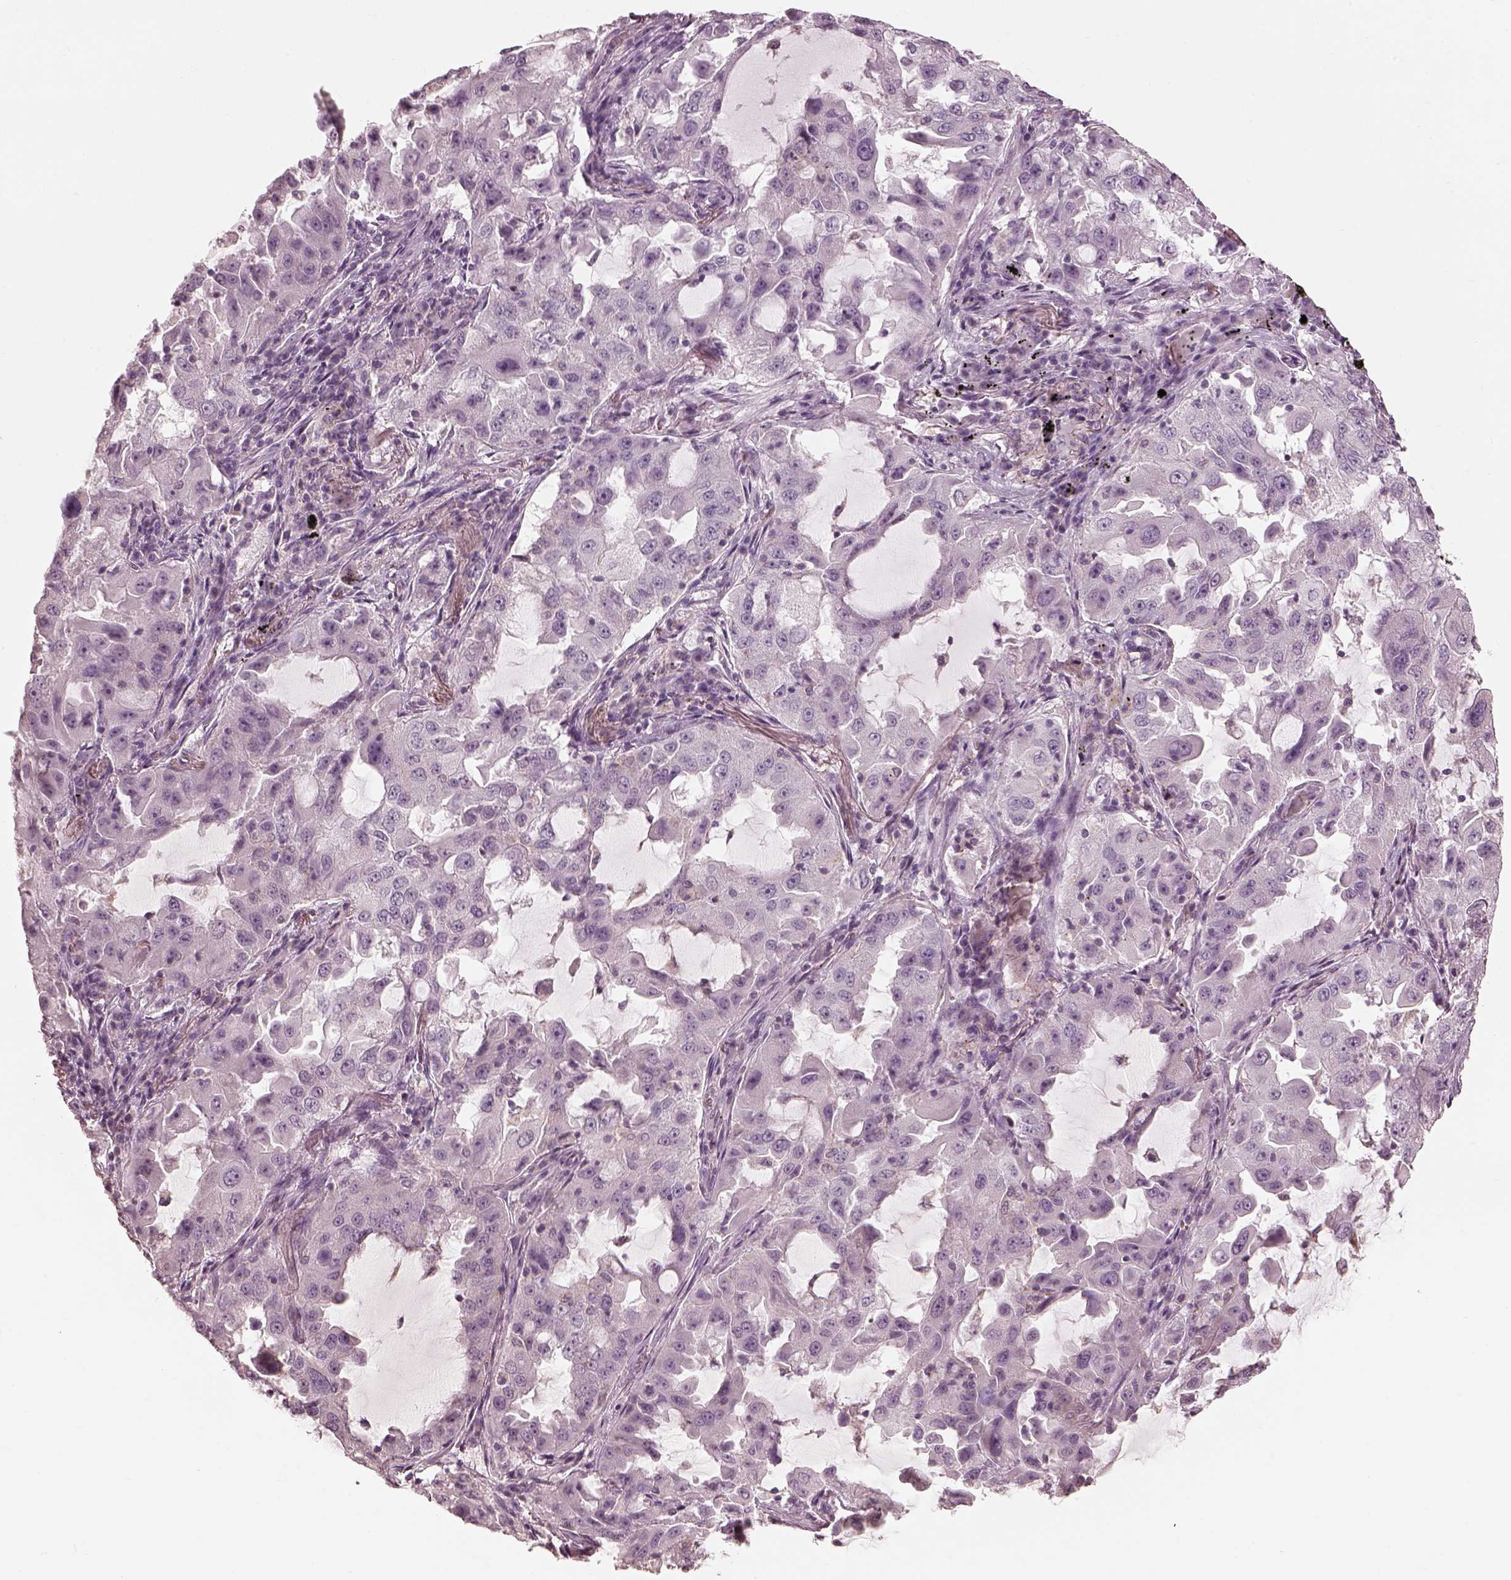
{"staining": {"intensity": "negative", "quantity": "none", "location": "none"}, "tissue": "lung cancer", "cell_type": "Tumor cells", "image_type": "cancer", "snomed": [{"axis": "morphology", "description": "Adenocarcinoma, NOS"}, {"axis": "topography", "description": "Lung"}], "caption": "Lung cancer (adenocarcinoma) was stained to show a protein in brown. There is no significant expression in tumor cells. The staining is performed using DAB brown chromogen with nuclei counter-stained in using hematoxylin.", "gene": "PRKACG", "patient": {"sex": "female", "age": 61}}